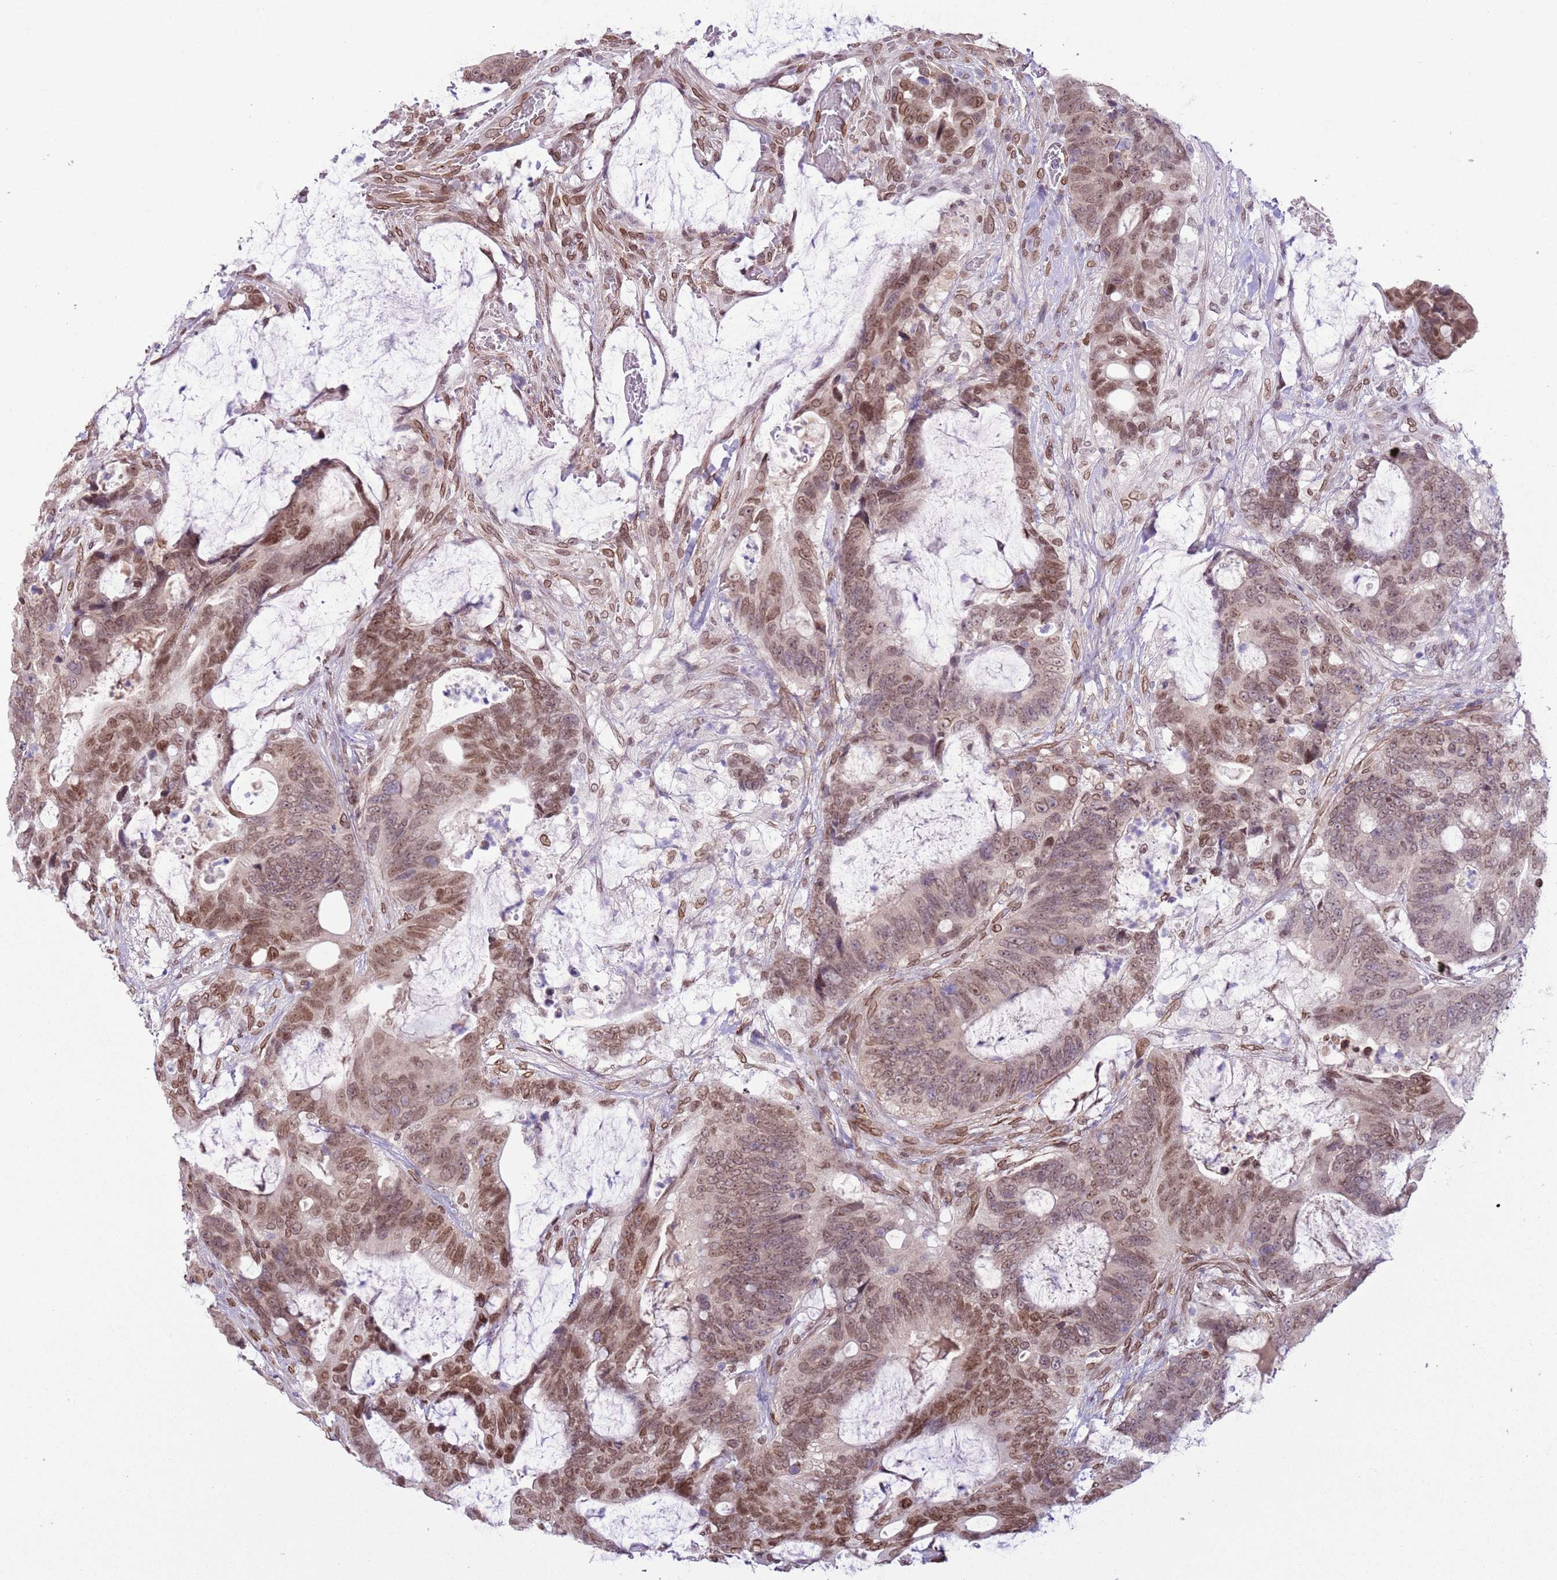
{"staining": {"intensity": "moderate", "quantity": ">75%", "location": "nuclear"}, "tissue": "colorectal cancer", "cell_type": "Tumor cells", "image_type": "cancer", "snomed": [{"axis": "morphology", "description": "Adenocarcinoma, NOS"}, {"axis": "topography", "description": "Colon"}], "caption": "Immunohistochemistry (IHC) photomicrograph of human colorectal cancer stained for a protein (brown), which demonstrates medium levels of moderate nuclear expression in approximately >75% of tumor cells.", "gene": "ZGLP1", "patient": {"sex": "female", "age": 82}}